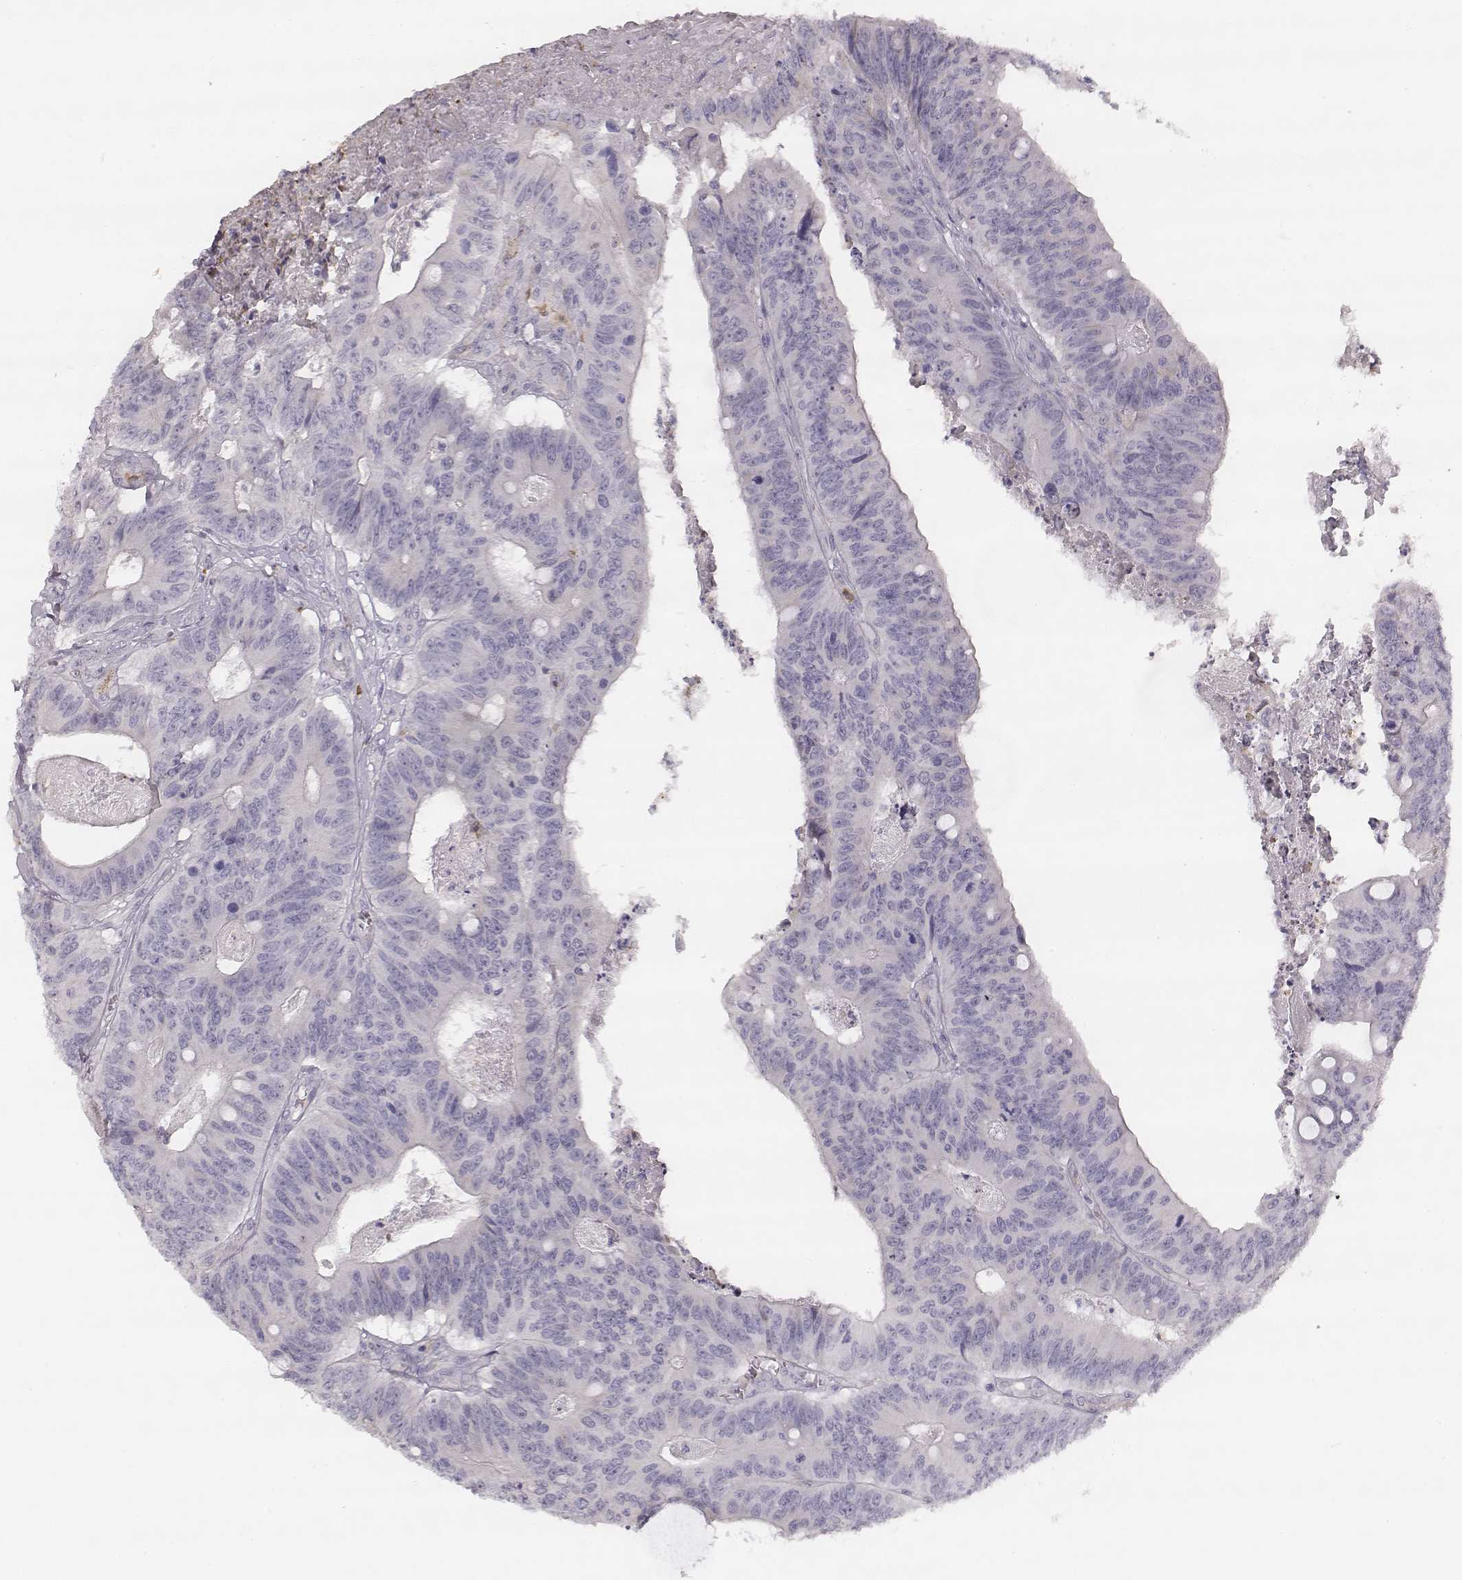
{"staining": {"intensity": "negative", "quantity": "none", "location": "none"}, "tissue": "colorectal cancer", "cell_type": "Tumor cells", "image_type": "cancer", "snomed": [{"axis": "morphology", "description": "Adenocarcinoma, NOS"}, {"axis": "topography", "description": "Colon"}], "caption": "There is no significant expression in tumor cells of colorectal adenocarcinoma.", "gene": "KCNJ12", "patient": {"sex": "male", "age": 84}}